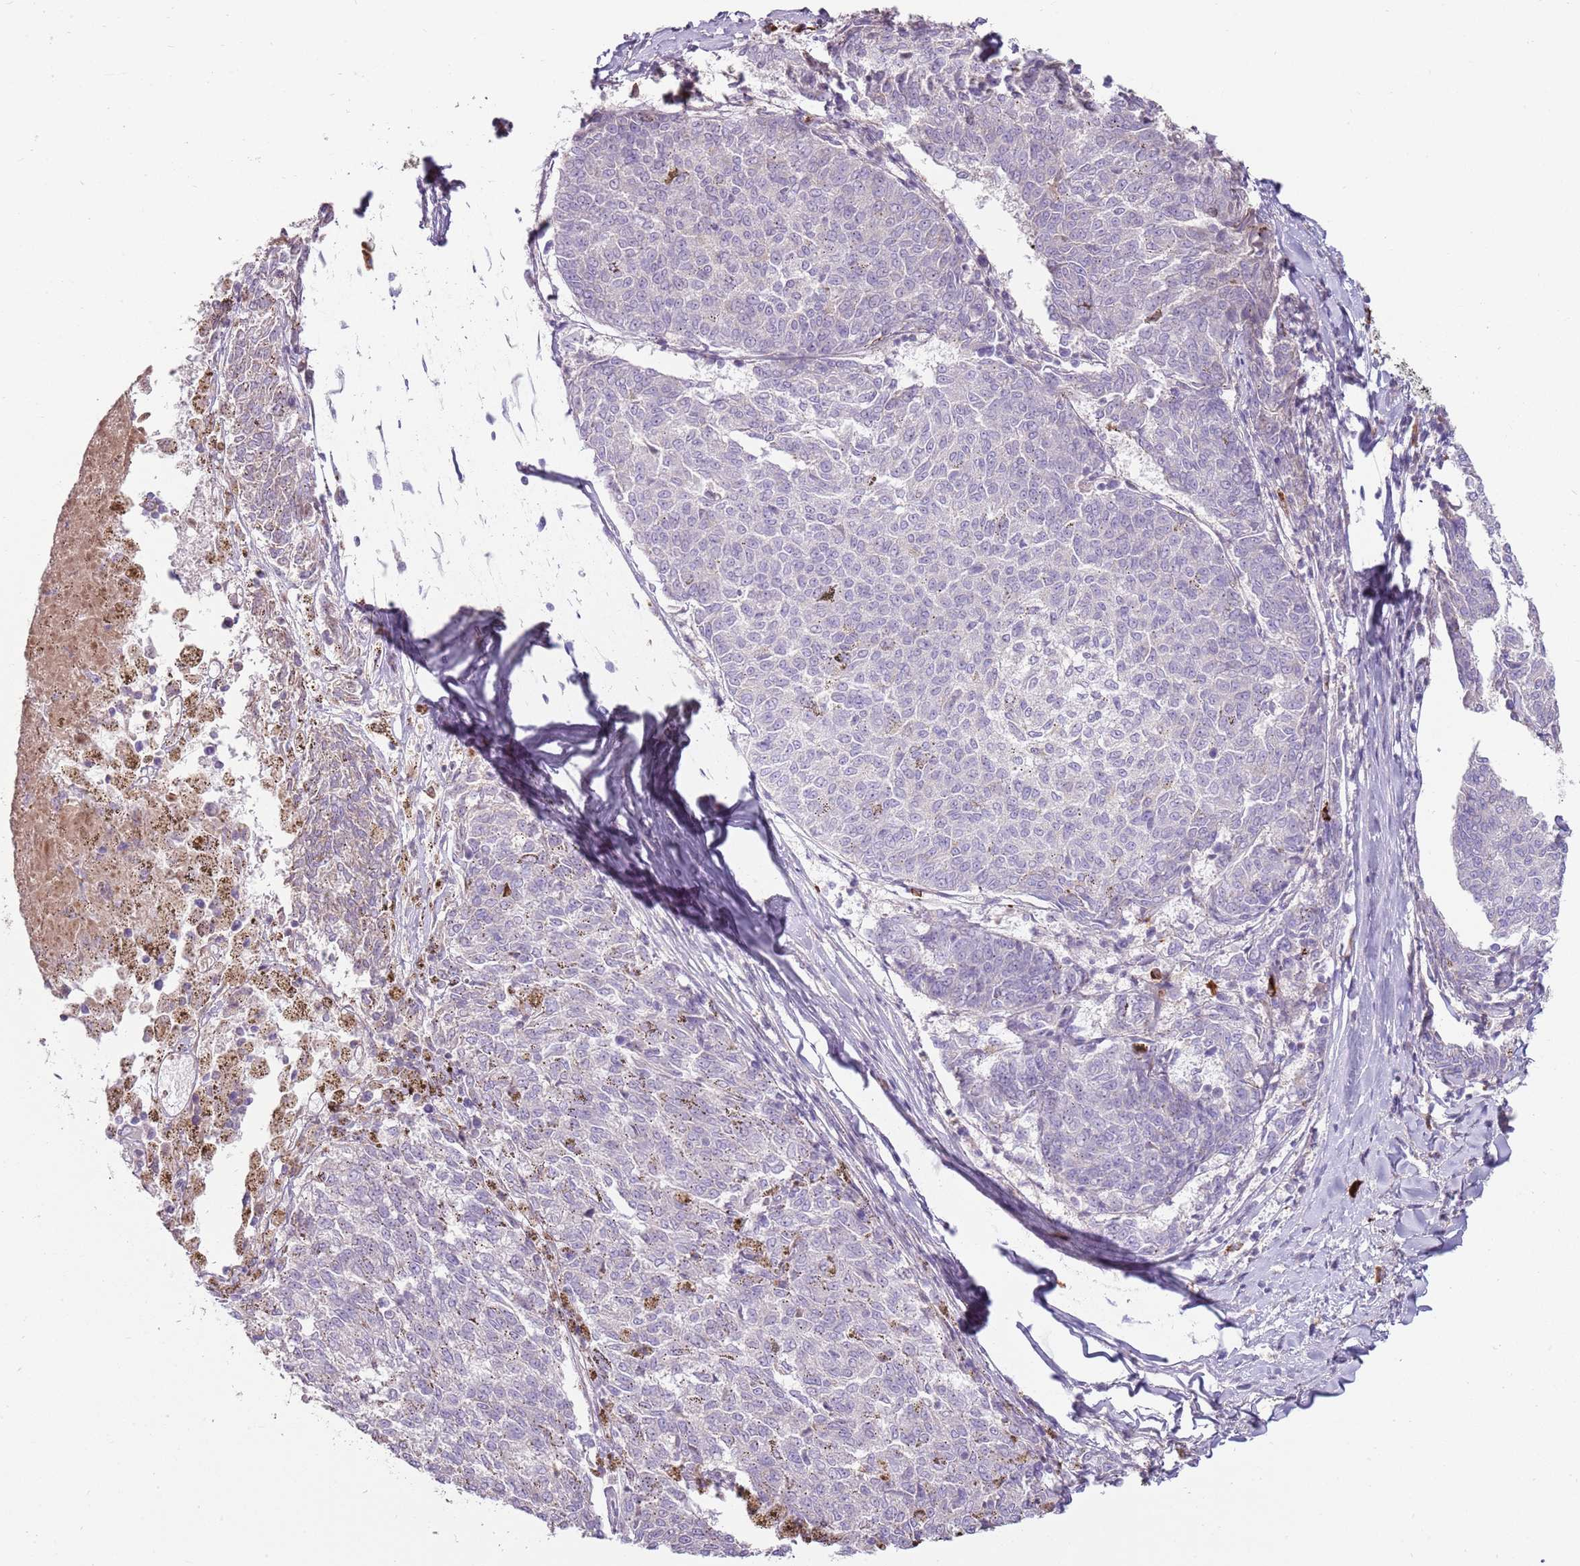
{"staining": {"intensity": "negative", "quantity": "none", "location": "none"}, "tissue": "melanoma", "cell_type": "Tumor cells", "image_type": "cancer", "snomed": [{"axis": "morphology", "description": "Malignant melanoma, NOS"}, {"axis": "topography", "description": "Skin"}], "caption": "Human malignant melanoma stained for a protein using IHC reveals no staining in tumor cells.", "gene": "MCUB", "patient": {"sex": "female", "age": 72}}